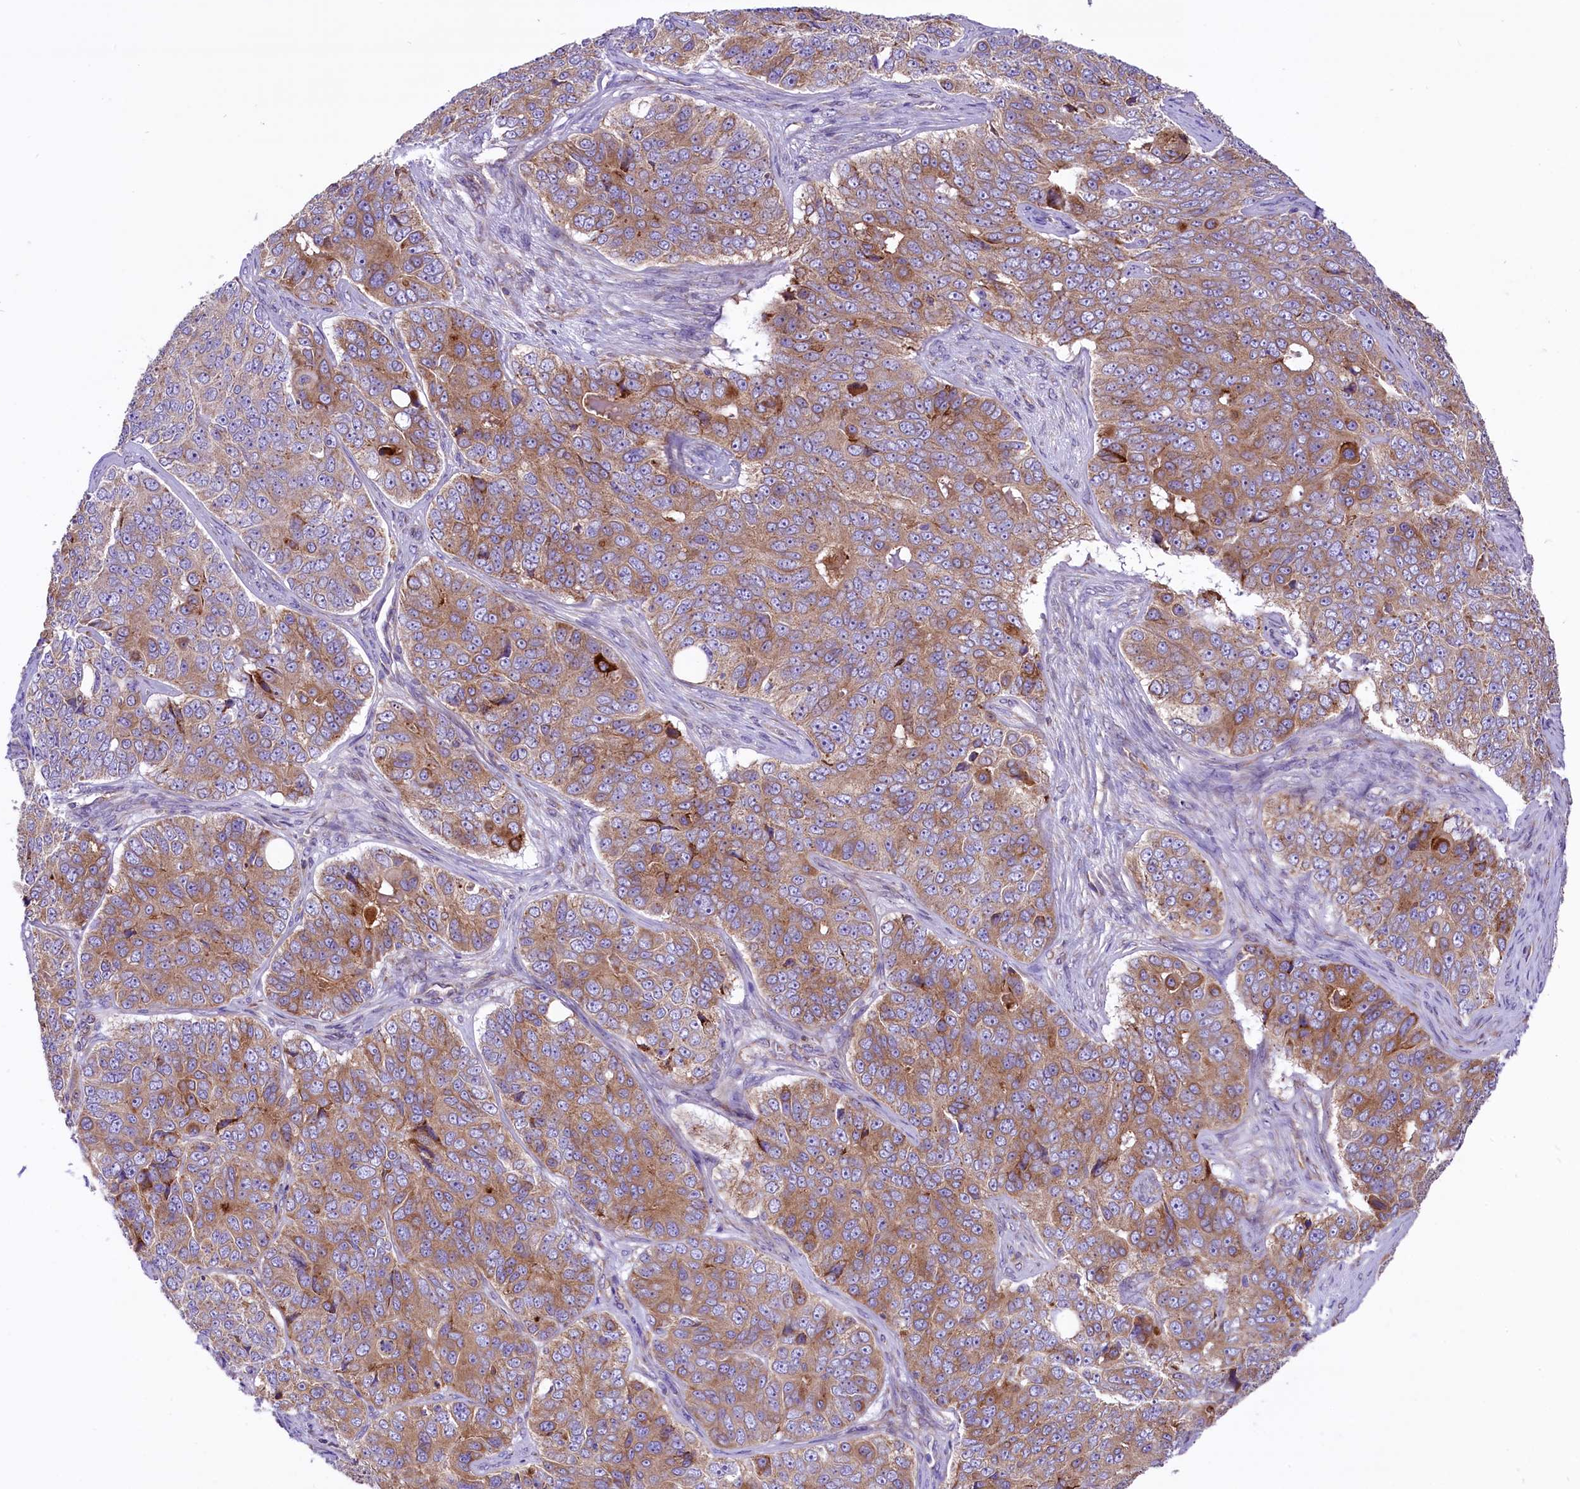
{"staining": {"intensity": "moderate", "quantity": ">75%", "location": "cytoplasmic/membranous"}, "tissue": "ovarian cancer", "cell_type": "Tumor cells", "image_type": "cancer", "snomed": [{"axis": "morphology", "description": "Carcinoma, endometroid"}, {"axis": "topography", "description": "Ovary"}], "caption": "DAB (3,3'-diaminobenzidine) immunohistochemical staining of ovarian cancer displays moderate cytoplasmic/membranous protein positivity in approximately >75% of tumor cells.", "gene": "PTPRU", "patient": {"sex": "female", "age": 51}}